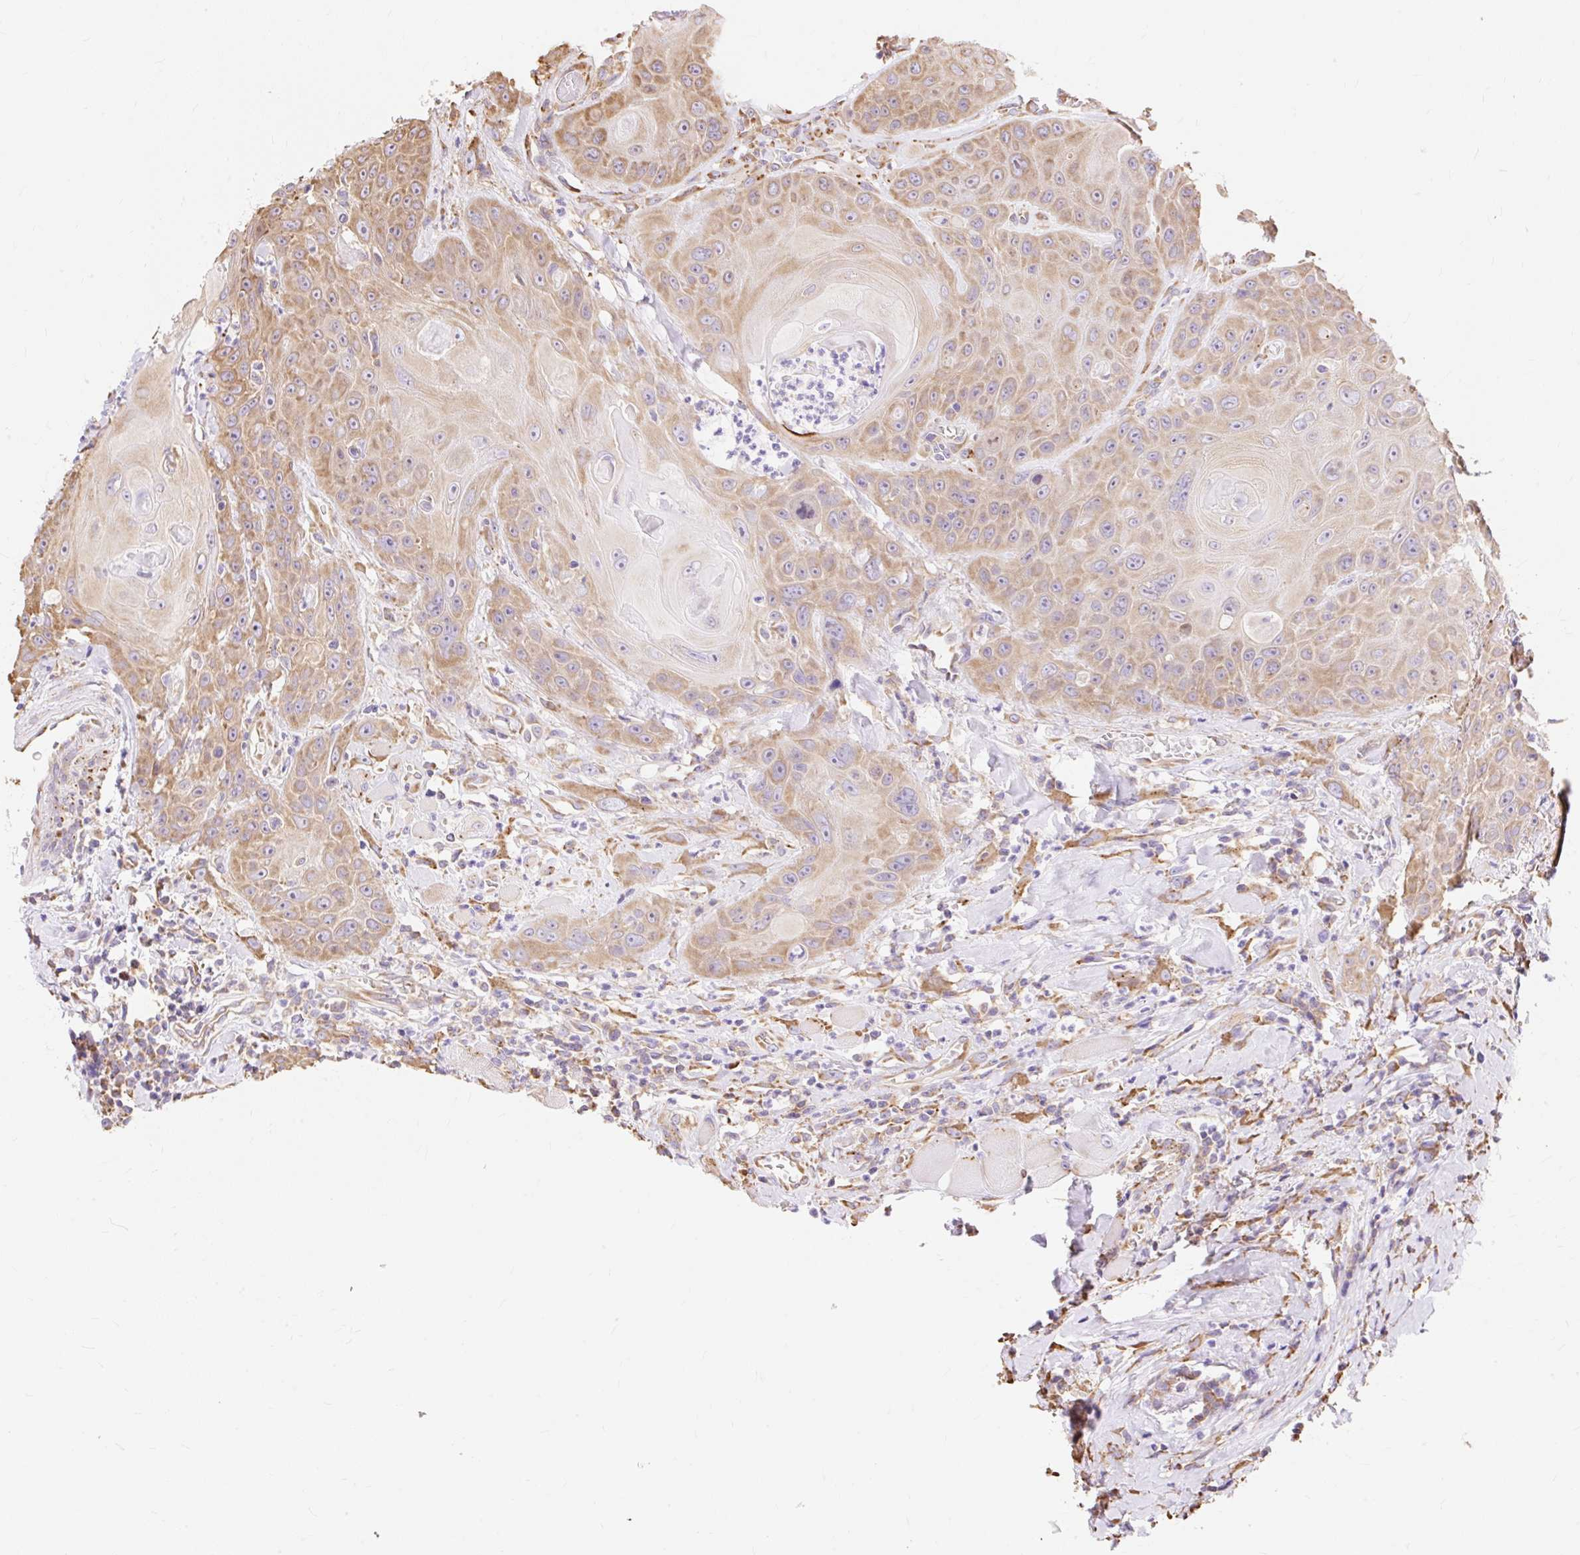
{"staining": {"intensity": "moderate", "quantity": ">75%", "location": "cytoplasmic/membranous"}, "tissue": "head and neck cancer", "cell_type": "Tumor cells", "image_type": "cancer", "snomed": [{"axis": "morphology", "description": "Squamous cell carcinoma, NOS"}, {"axis": "topography", "description": "Head-Neck"}], "caption": "Immunohistochemical staining of head and neck squamous cell carcinoma displays medium levels of moderate cytoplasmic/membranous protein staining in about >75% of tumor cells.", "gene": "RPS17", "patient": {"sex": "female", "age": 59}}